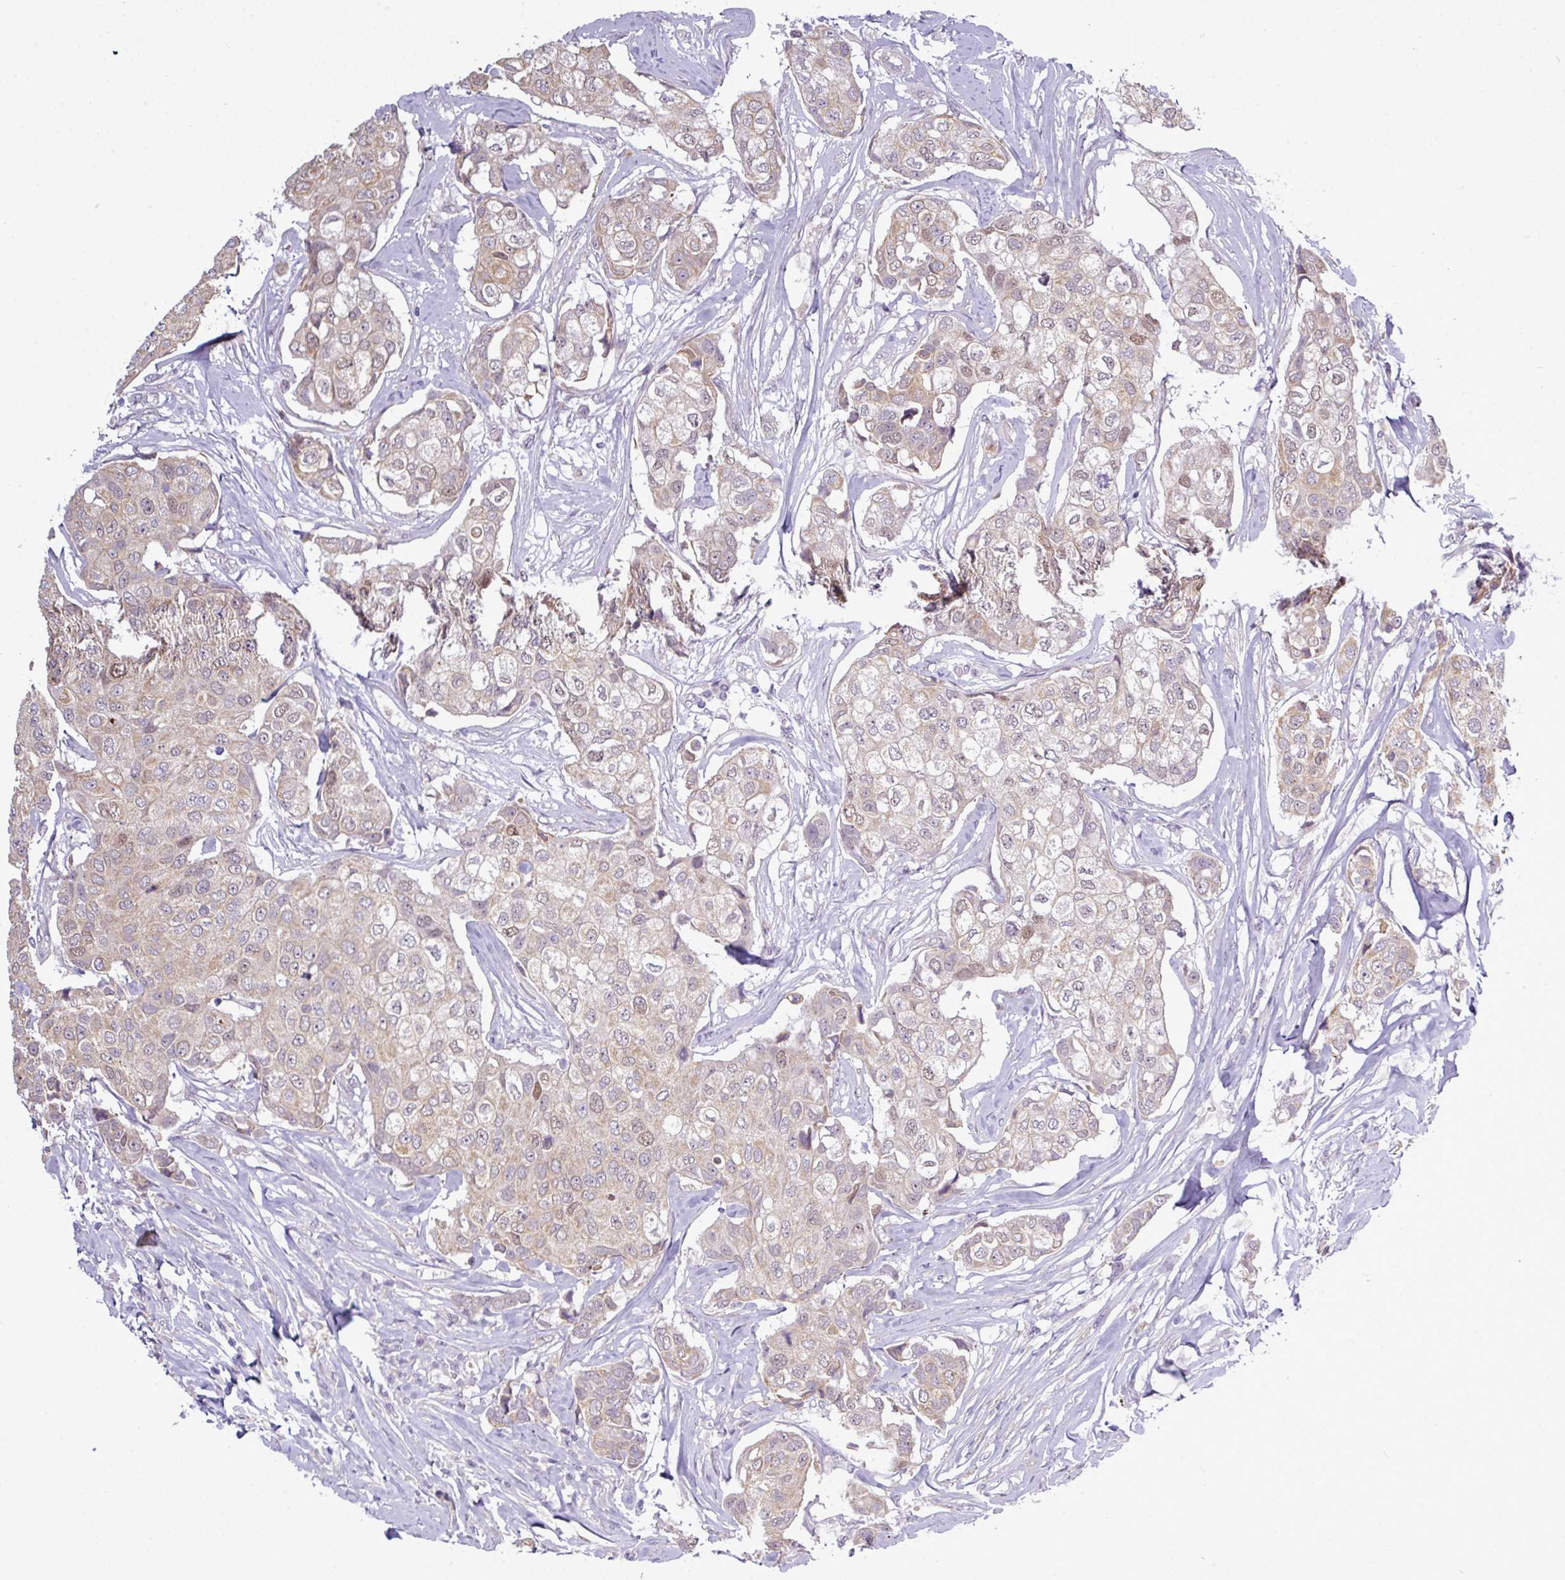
{"staining": {"intensity": "weak", "quantity": "25%-75%", "location": "cytoplasmic/membranous,nuclear"}, "tissue": "breast cancer", "cell_type": "Tumor cells", "image_type": "cancer", "snomed": [{"axis": "morphology", "description": "Duct carcinoma"}, {"axis": "topography", "description": "Breast"}], "caption": "Breast cancer tissue reveals weak cytoplasmic/membranous and nuclear staining in approximately 25%-75% of tumor cells, visualized by immunohistochemistry.", "gene": "ZNF217", "patient": {"sex": "female", "age": 80}}